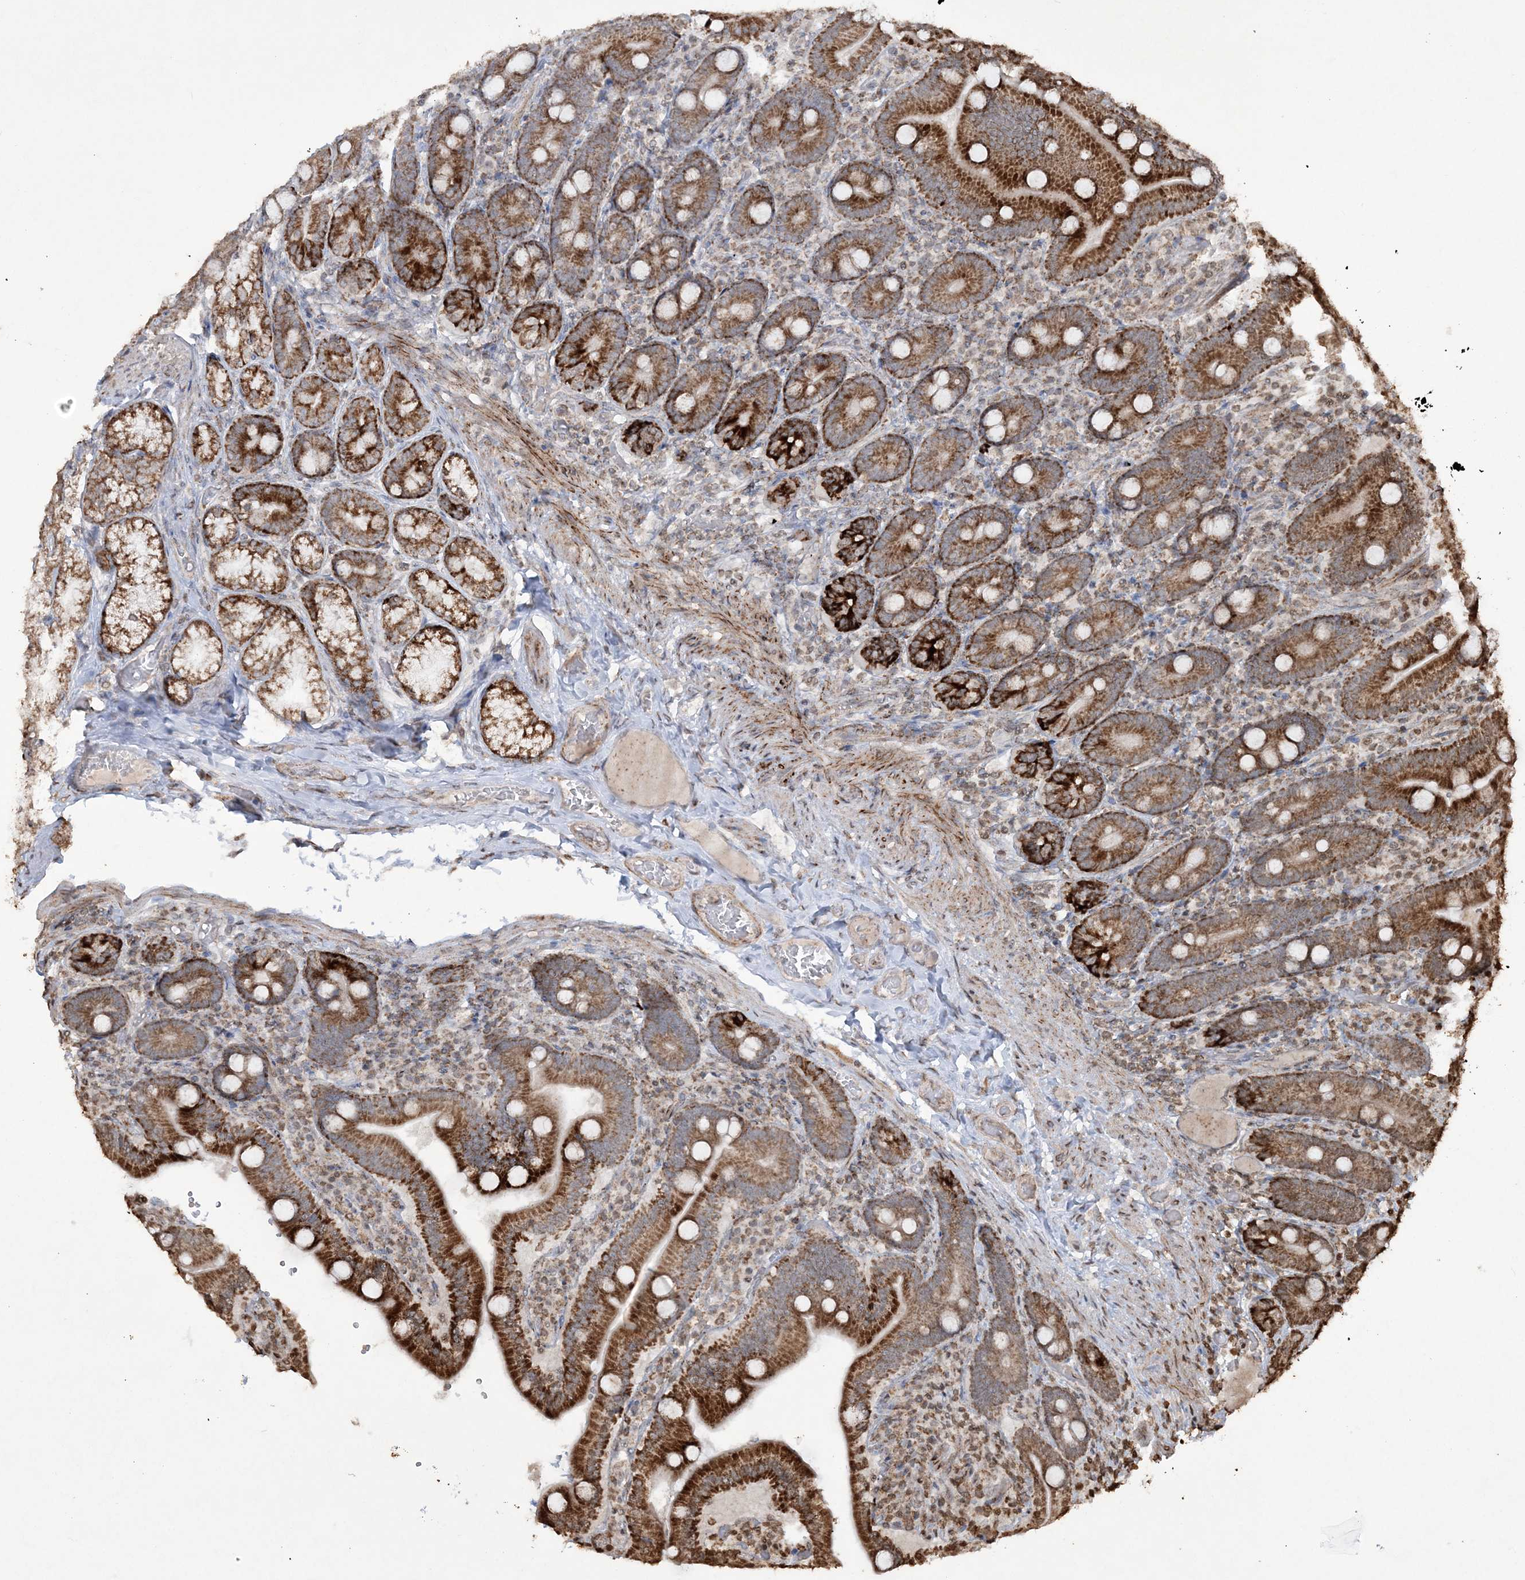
{"staining": {"intensity": "strong", "quantity": "25%-75%", "location": "cytoplasmic/membranous"}, "tissue": "duodenum", "cell_type": "Glandular cells", "image_type": "normal", "snomed": [{"axis": "morphology", "description": "Normal tissue, NOS"}, {"axis": "topography", "description": "Duodenum"}], "caption": "An image of human duodenum stained for a protein reveals strong cytoplasmic/membranous brown staining in glandular cells.", "gene": "TTC7A", "patient": {"sex": "female", "age": 62}}